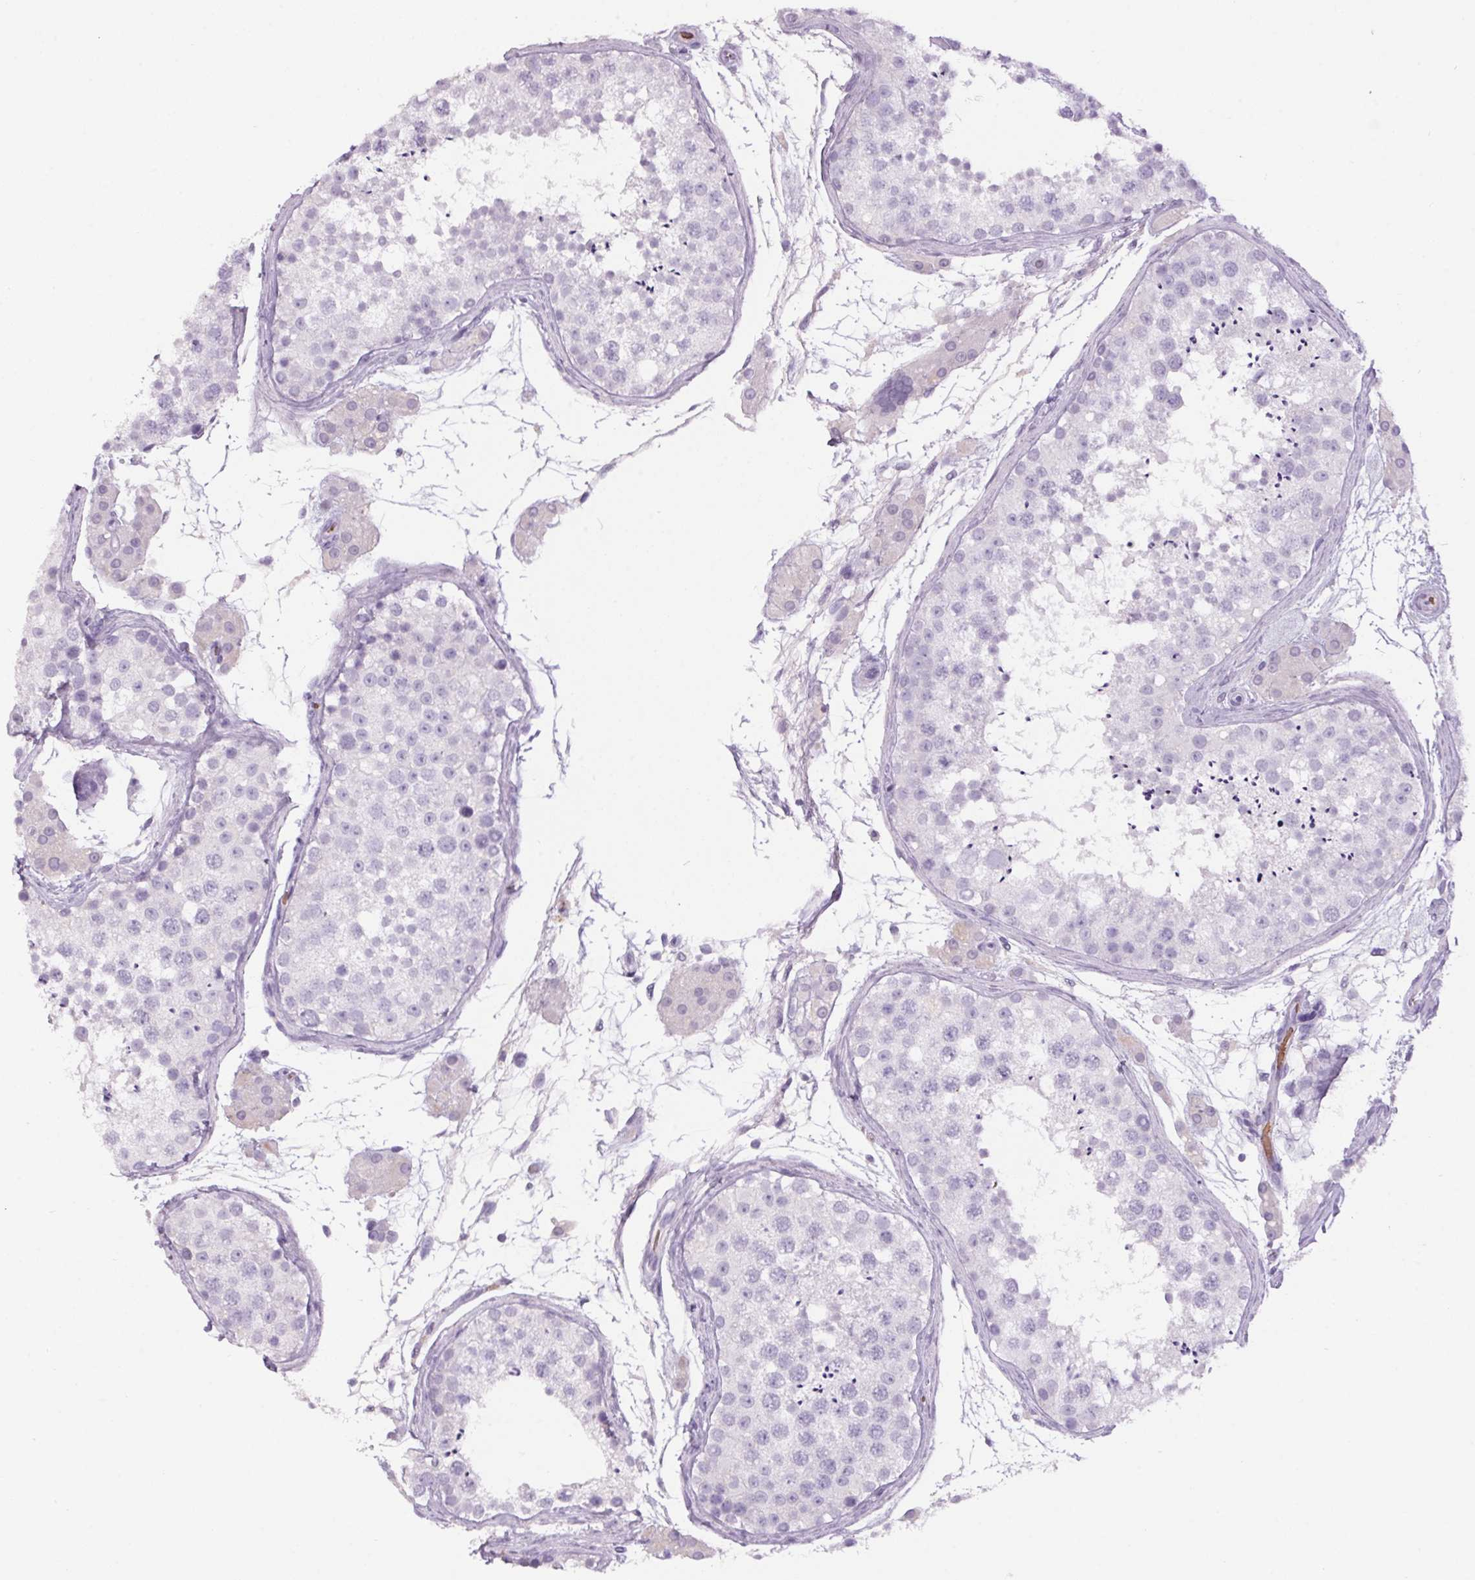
{"staining": {"intensity": "negative", "quantity": "none", "location": "none"}, "tissue": "testis", "cell_type": "Cells in seminiferous ducts", "image_type": "normal", "snomed": [{"axis": "morphology", "description": "Normal tissue, NOS"}, {"axis": "topography", "description": "Testis"}], "caption": "Immunohistochemistry micrograph of normal testis: human testis stained with DAB (3,3'-diaminobenzidine) reveals no significant protein expression in cells in seminiferous ducts.", "gene": "HBQ1", "patient": {"sex": "male", "age": 41}}